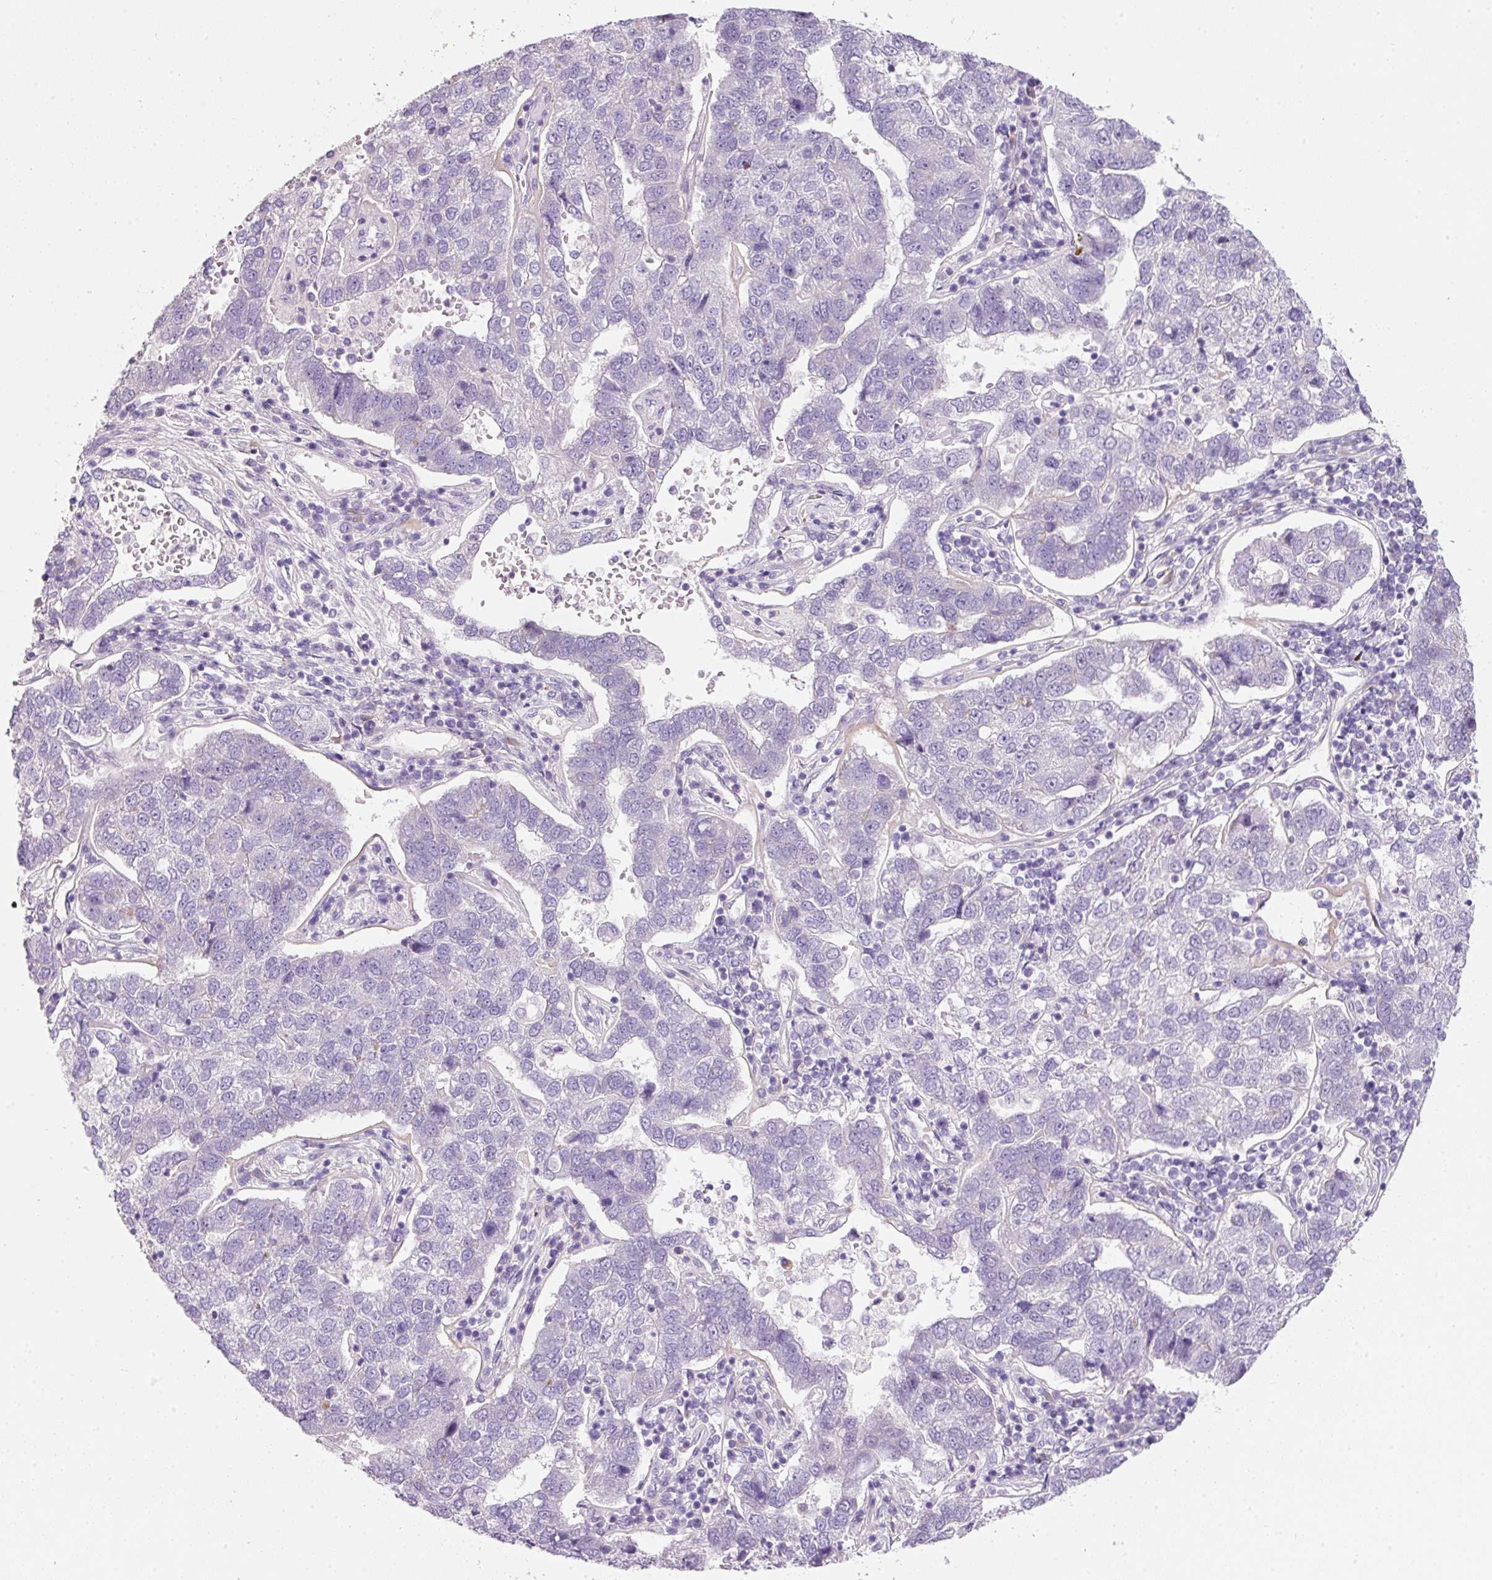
{"staining": {"intensity": "negative", "quantity": "none", "location": "none"}, "tissue": "pancreatic cancer", "cell_type": "Tumor cells", "image_type": "cancer", "snomed": [{"axis": "morphology", "description": "Adenocarcinoma, NOS"}, {"axis": "topography", "description": "Pancreas"}], "caption": "IHC of adenocarcinoma (pancreatic) demonstrates no positivity in tumor cells. (Stains: DAB (3,3'-diaminobenzidine) immunohistochemistry with hematoxylin counter stain, Microscopy: brightfield microscopy at high magnification).", "gene": "SOS2", "patient": {"sex": "female", "age": 61}}